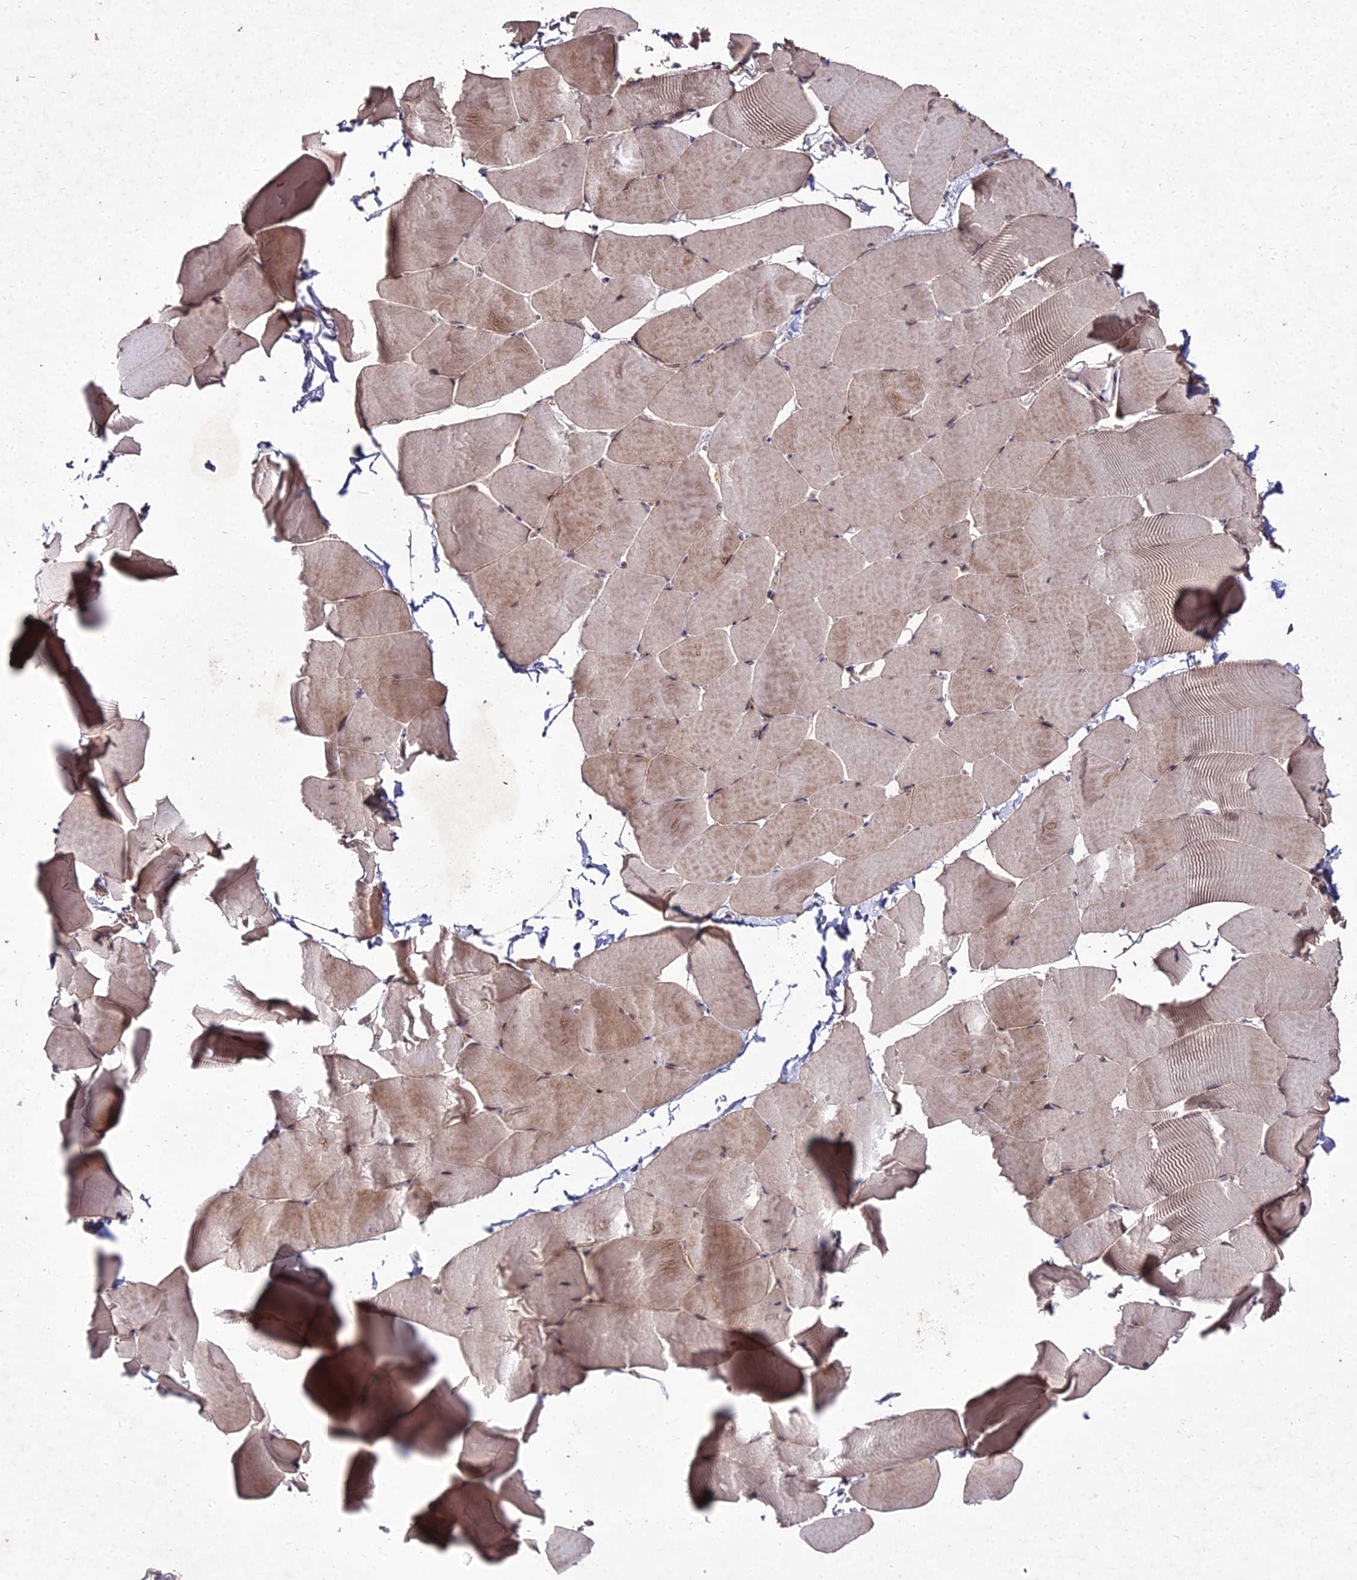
{"staining": {"intensity": "weak", "quantity": "25%-75%", "location": "cytoplasmic/membranous"}, "tissue": "skeletal muscle", "cell_type": "Myocytes", "image_type": "normal", "snomed": [{"axis": "morphology", "description": "Normal tissue, NOS"}, {"axis": "topography", "description": "Skeletal muscle"}], "caption": "The photomicrograph shows staining of benign skeletal muscle, revealing weak cytoplasmic/membranous protein staining (brown color) within myocytes.", "gene": "ZNF766", "patient": {"sex": "male", "age": 25}}